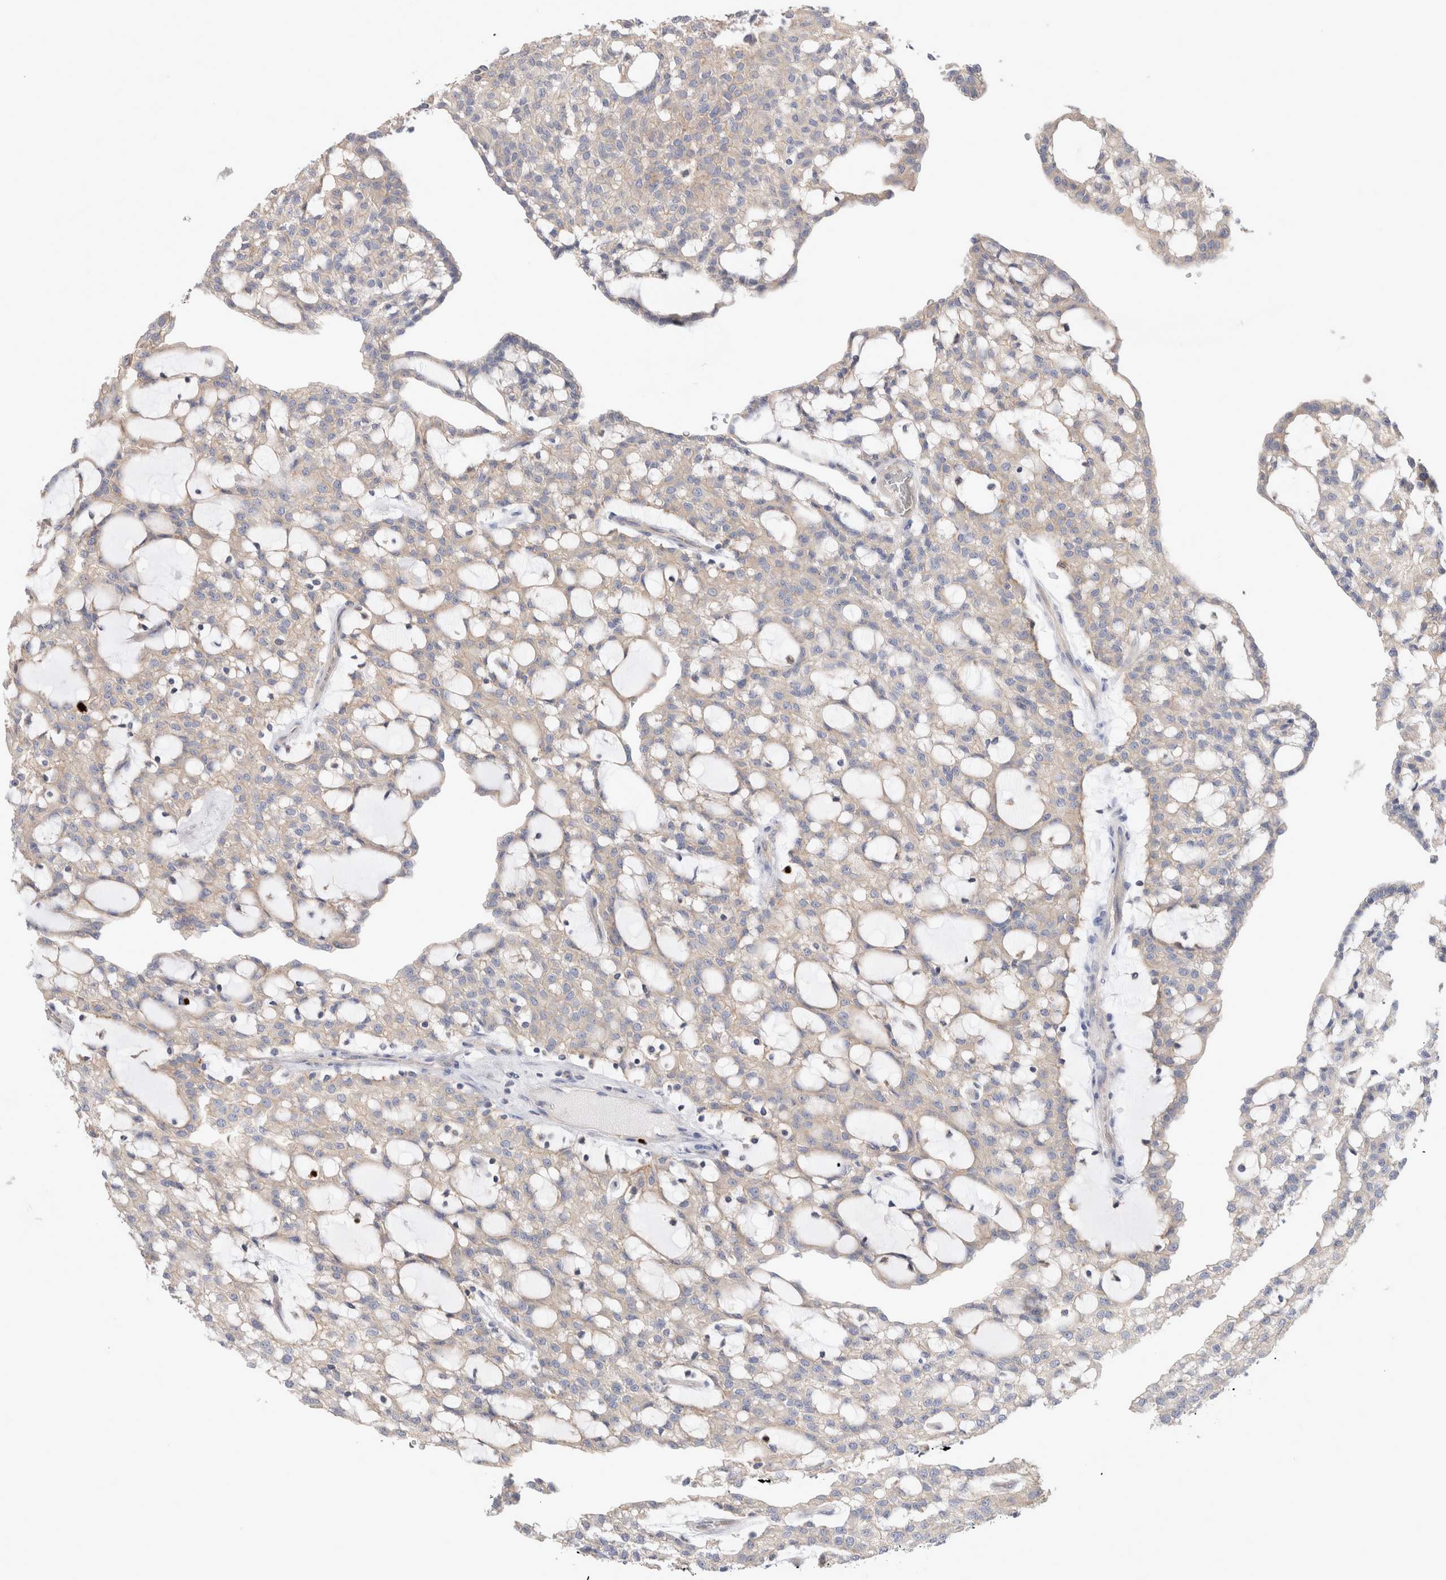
{"staining": {"intensity": "weak", "quantity": ">75%", "location": "cytoplasmic/membranous"}, "tissue": "renal cancer", "cell_type": "Tumor cells", "image_type": "cancer", "snomed": [{"axis": "morphology", "description": "Adenocarcinoma, NOS"}, {"axis": "topography", "description": "Kidney"}], "caption": "Tumor cells exhibit weak cytoplasmic/membranous positivity in about >75% of cells in adenocarcinoma (renal).", "gene": "NXT2", "patient": {"sex": "male", "age": 63}}